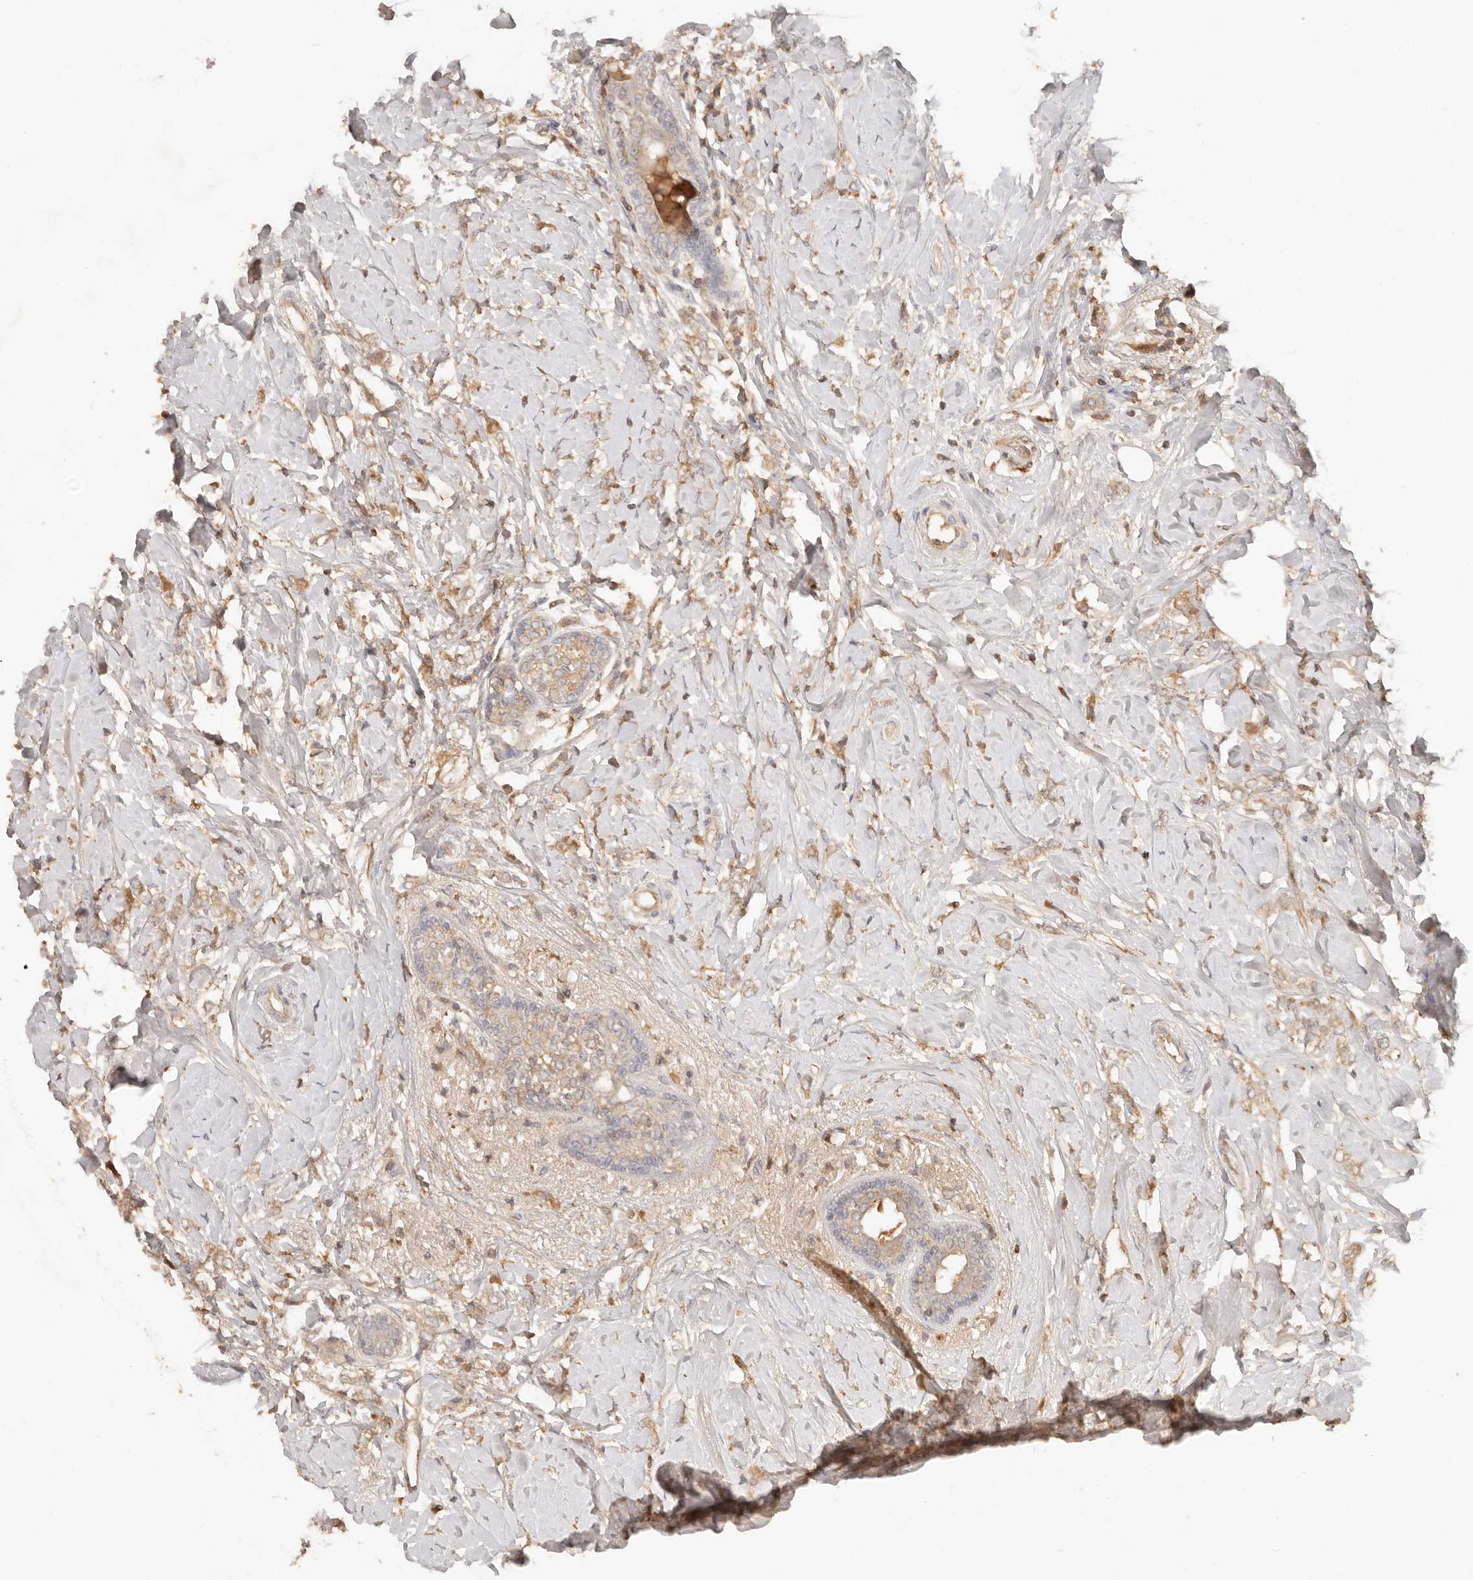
{"staining": {"intensity": "weak", "quantity": ">75%", "location": "cytoplasmic/membranous"}, "tissue": "breast cancer", "cell_type": "Tumor cells", "image_type": "cancer", "snomed": [{"axis": "morphology", "description": "Normal tissue, NOS"}, {"axis": "morphology", "description": "Lobular carcinoma"}, {"axis": "topography", "description": "Breast"}], "caption": "Human breast cancer (lobular carcinoma) stained with a brown dye exhibits weak cytoplasmic/membranous positive staining in approximately >75% of tumor cells.", "gene": "NECAP2", "patient": {"sex": "female", "age": 47}}